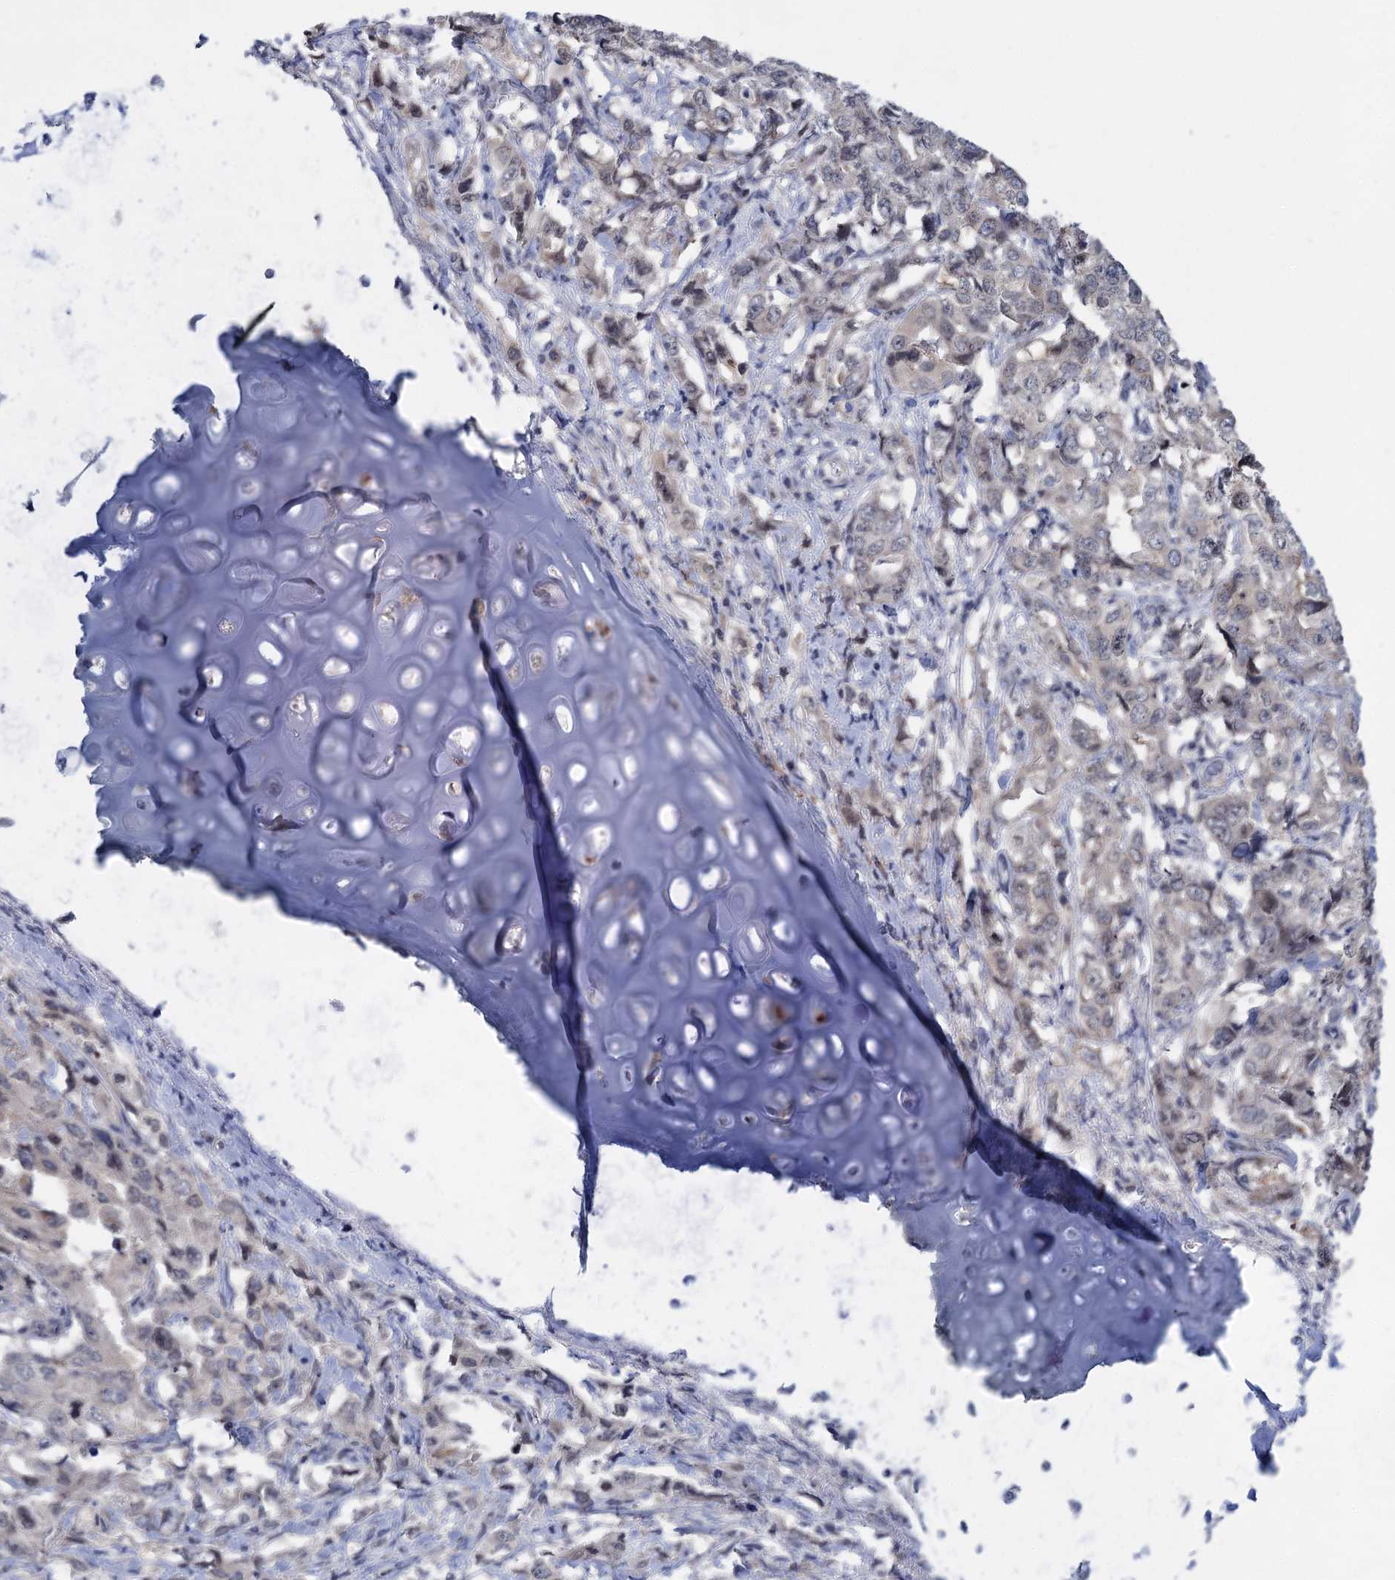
{"staining": {"intensity": "negative", "quantity": "none", "location": "none"}, "tissue": "lung cancer", "cell_type": "Tumor cells", "image_type": "cancer", "snomed": [{"axis": "morphology", "description": "Adenocarcinoma, NOS"}, {"axis": "topography", "description": "Lung"}], "caption": "Tumor cells are negative for brown protein staining in adenocarcinoma (lung). (DAB immunohistochemistry with hematoxylin counter stain).", "gene": "TTC17", "patient": {"sex": "female", "age": 51}}